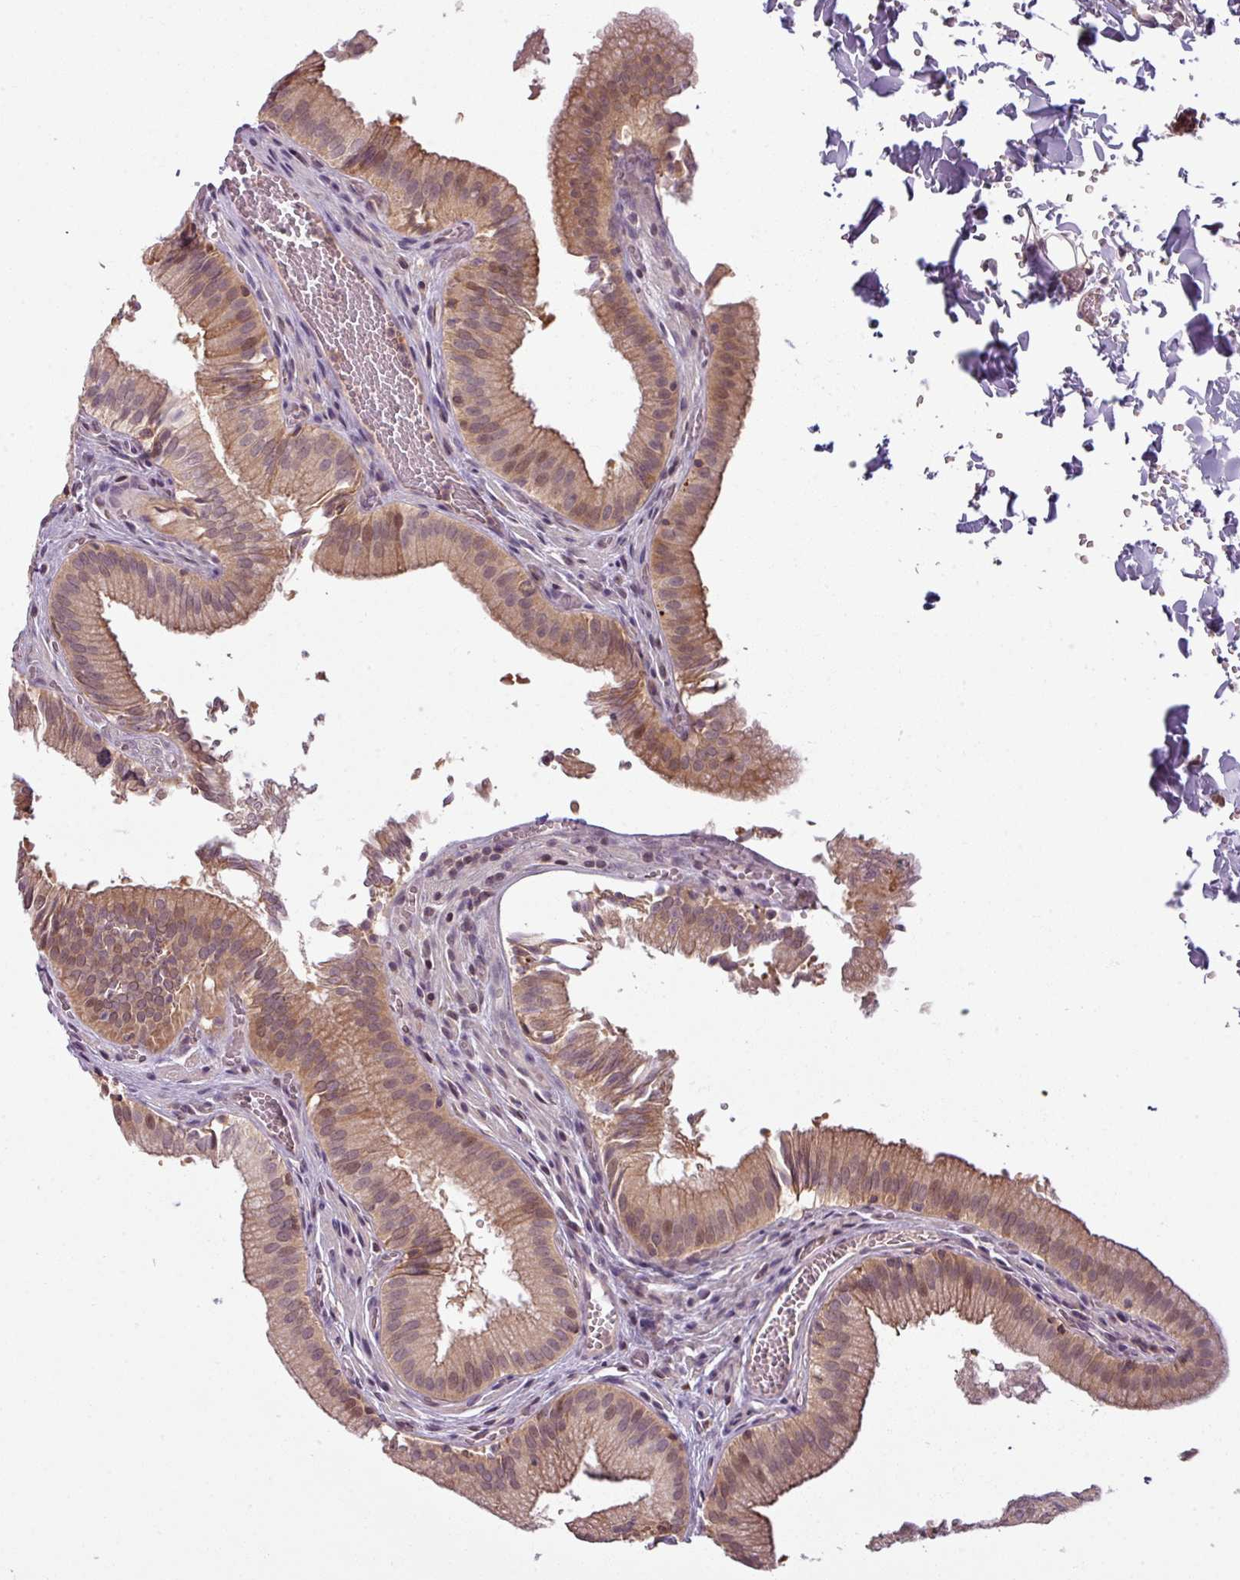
{"staining": {"intensity": "moderate", "quantity": ">75%", "location": "cytoplasmic/membranous"}, "tissue": "gallbladder", "cell_type": "Glandular cells", "image_type": "normal", "snomed": [{"axis": "morphology", "description": "Normal tissue, NOS"}, {"axis": "topography", "description": "Gallbladder"}, {"axis": "topography", "description": "Peripheral nerve tissue"}], "caption": "About >75% of glandular cells in normal human gallbladder reveal moderate cytoplasmic/membranous protein expression as visualized by brown immunohistochemical staining.", "gene": "TUSC3", "patient": {"sex": "male", "age": 17}}